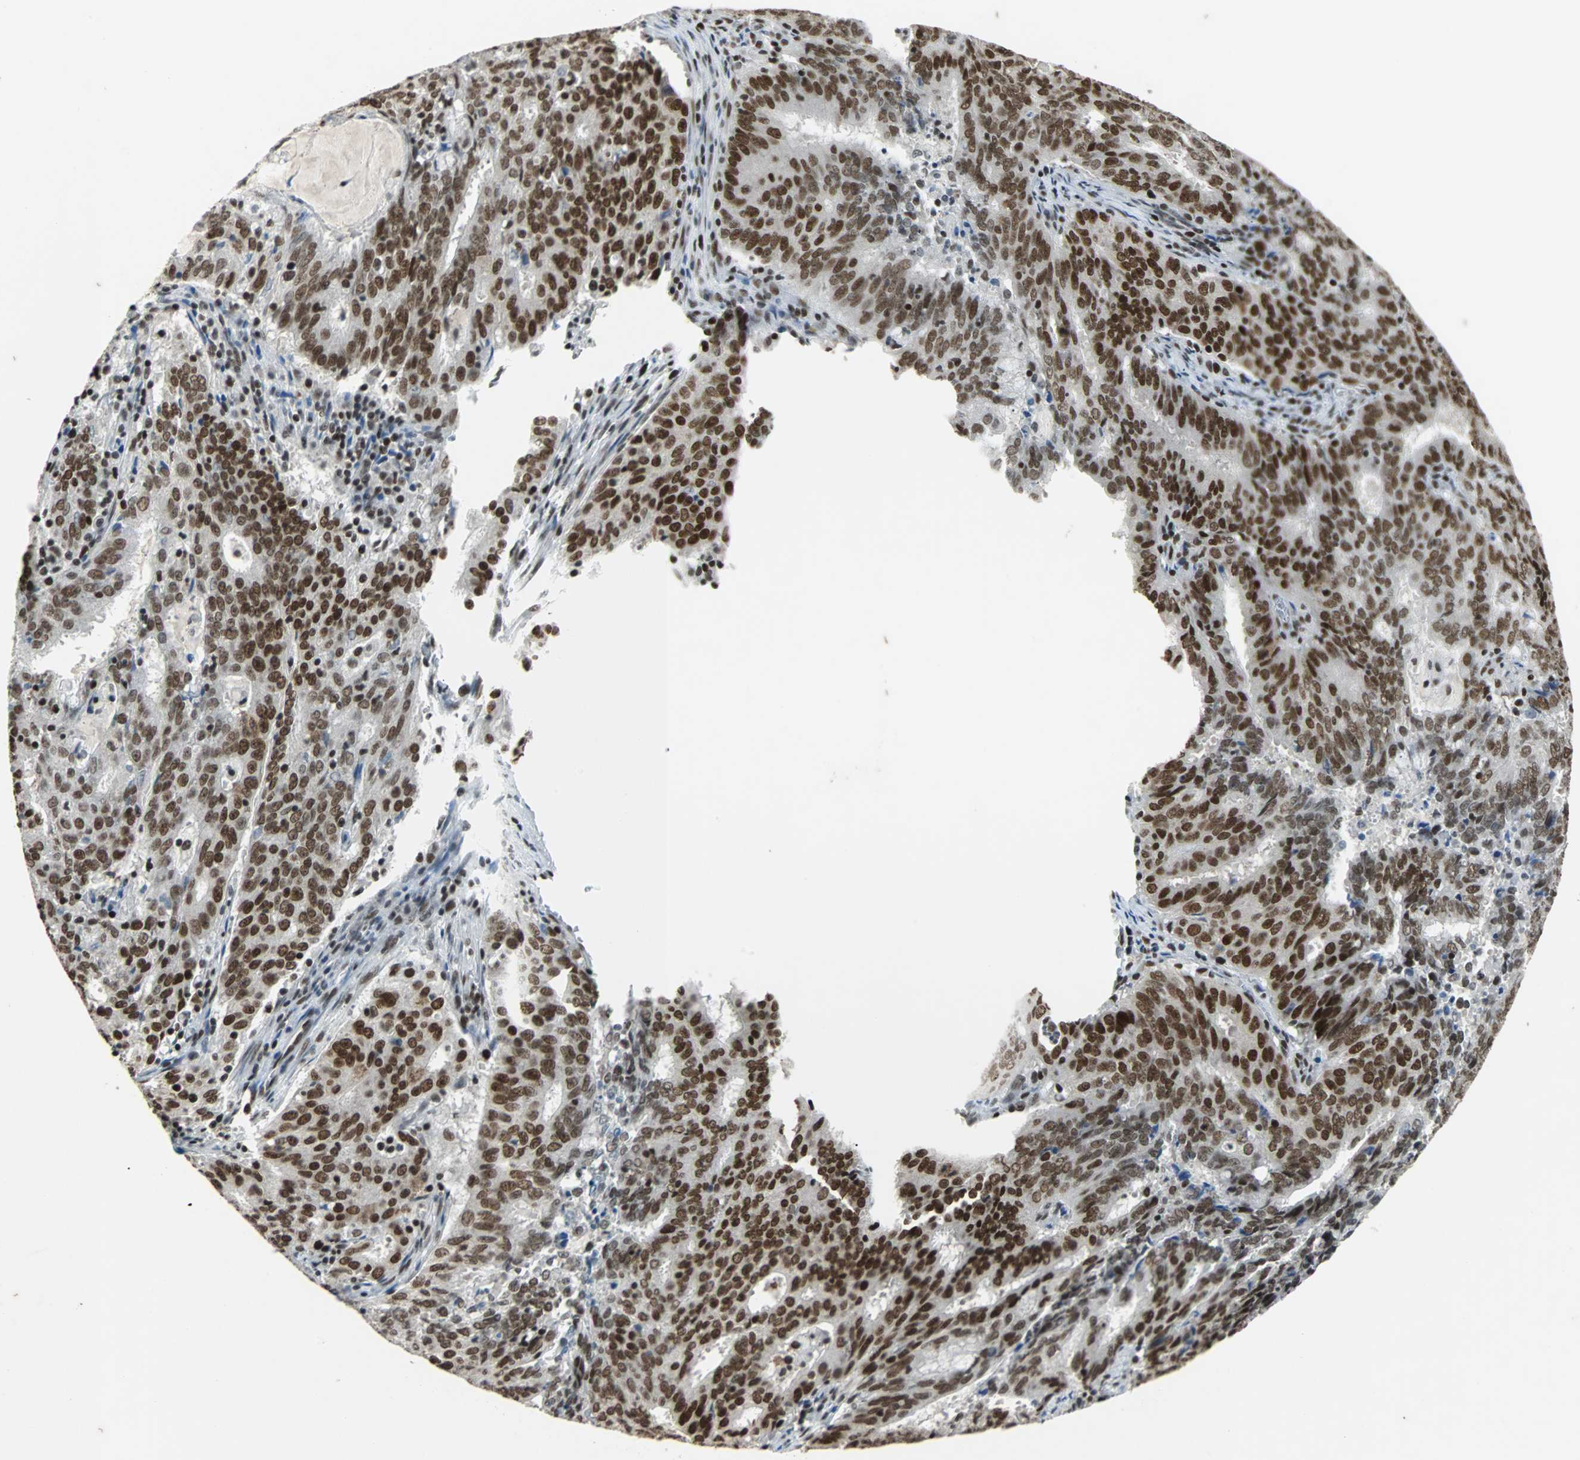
{"staining": {"intensity": "strong", "quantity": ">75%", "location": "nuclear"}, "tissue": "cervical cancer", "cell_type": "Tumor cells", "image_type": "cancer", "snomed": [{"axis": "morphology", "description": "Adenocarcinoma, NOS"}, {"axis": "topography", "description": "Cervix"}], "caption": "Cervical cancer (adenocarcinoma) tissue shows strong nuclear expression in about >75% of tumor cells, visualized by immunohistochemistry.", "gene": "GATAD2A", "patient": {"sex": "female", "age": 44}}